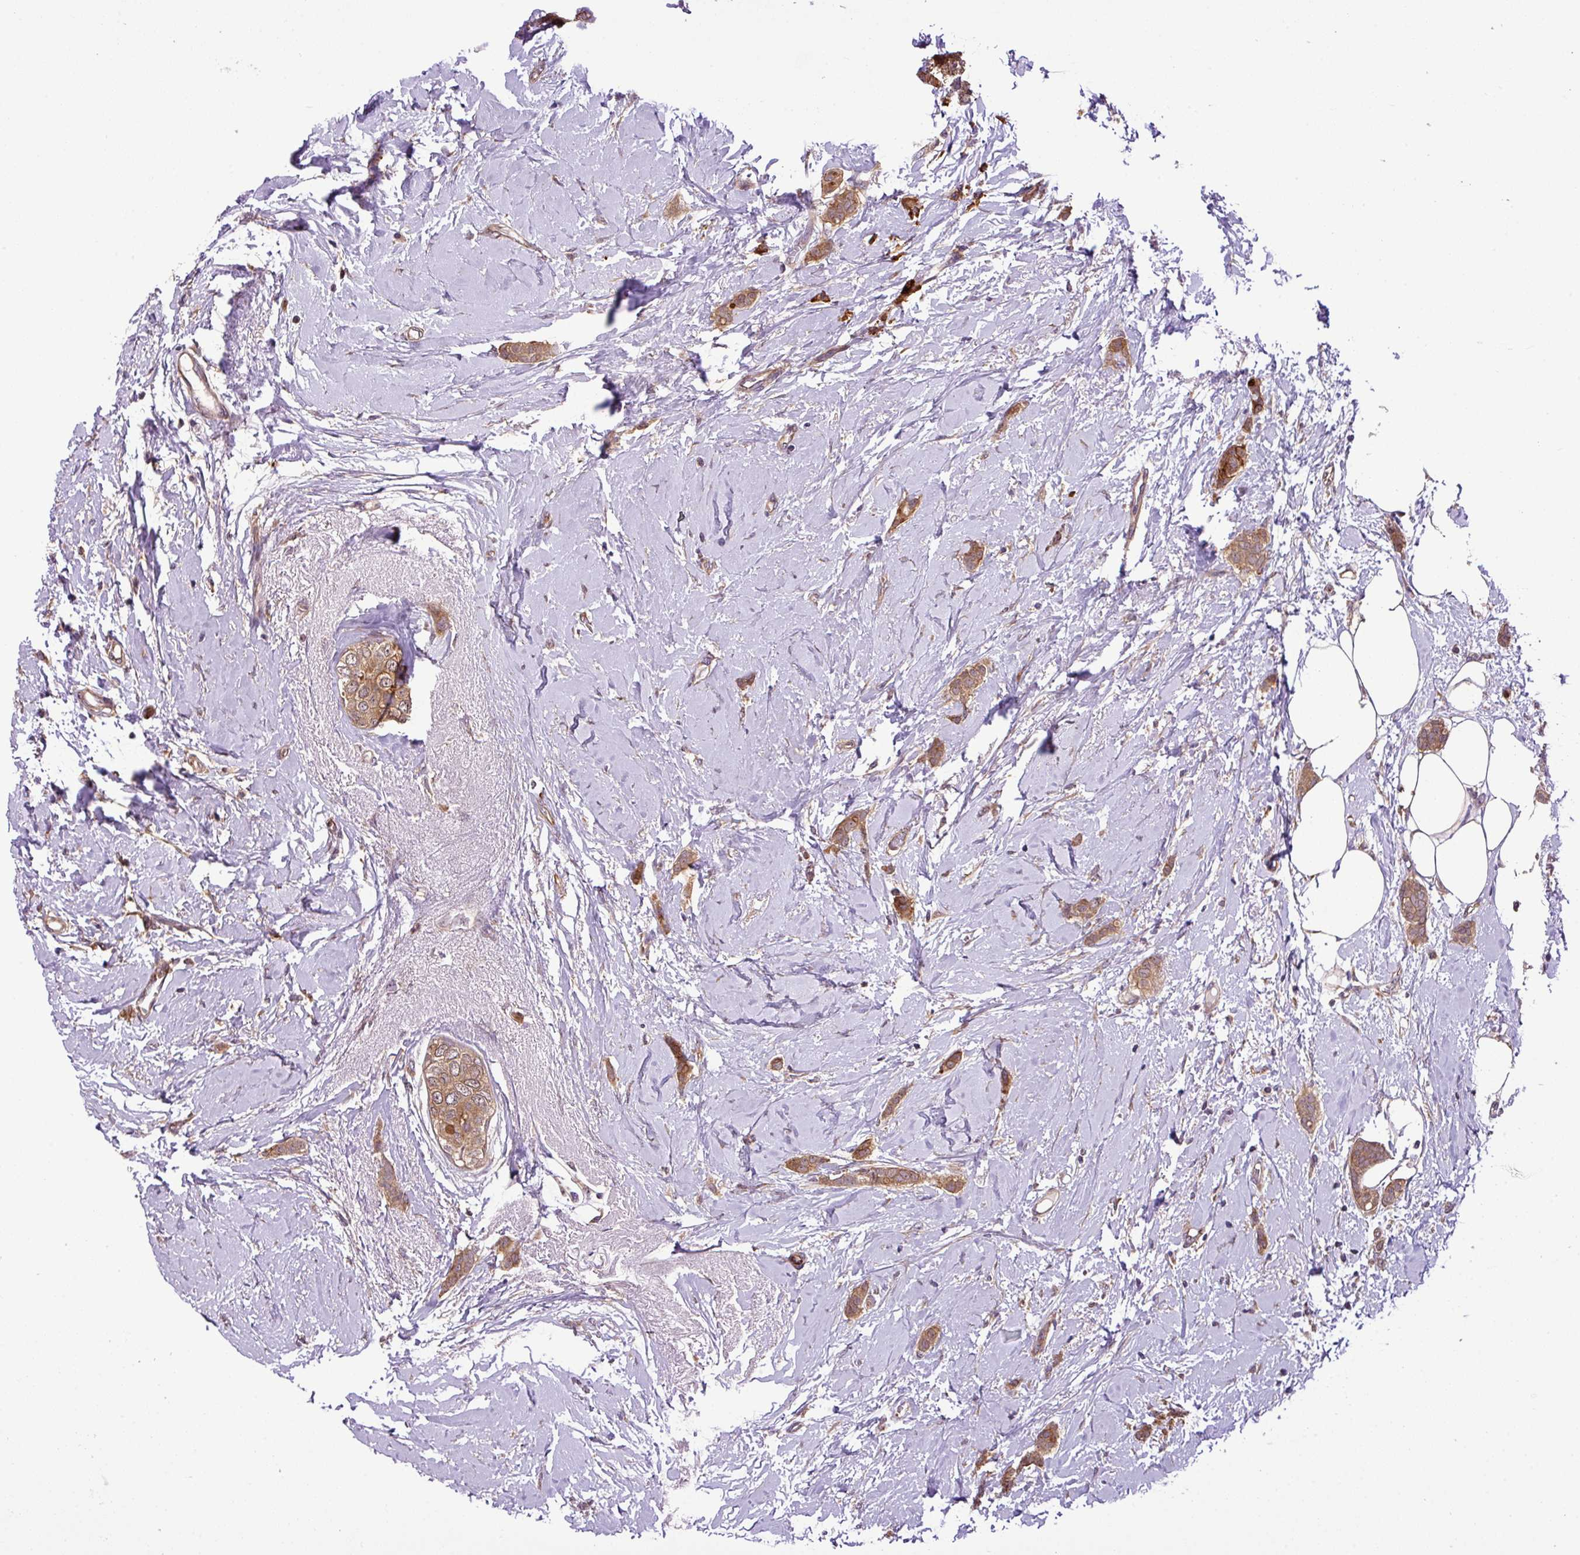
{"staining": {"intensity": "moderate", "quantity": ">75%", "location": "cytoplasmic/membranous"}, "tissue": "breast cancer", "cell_type": "Tumor cells", "image_type": "cancer", "snomed": [{"axis": "morphology", "description": "Duct carcinoma"}, {"axis": "topography", "description": "Breast"}], "caption": "Immunohistochemistry (IHC) micrograph of neoplastic tissue: human breast cancer stained using IHC demonstrates medium levels of moderate protein expression localized specifically in the cytoplasmic/membranous of tumor cells, appearing as a cytoplasmic/membranous brown color.", "gene": "DLGAP4", "patient": {"sex": "female", "age": 72}}